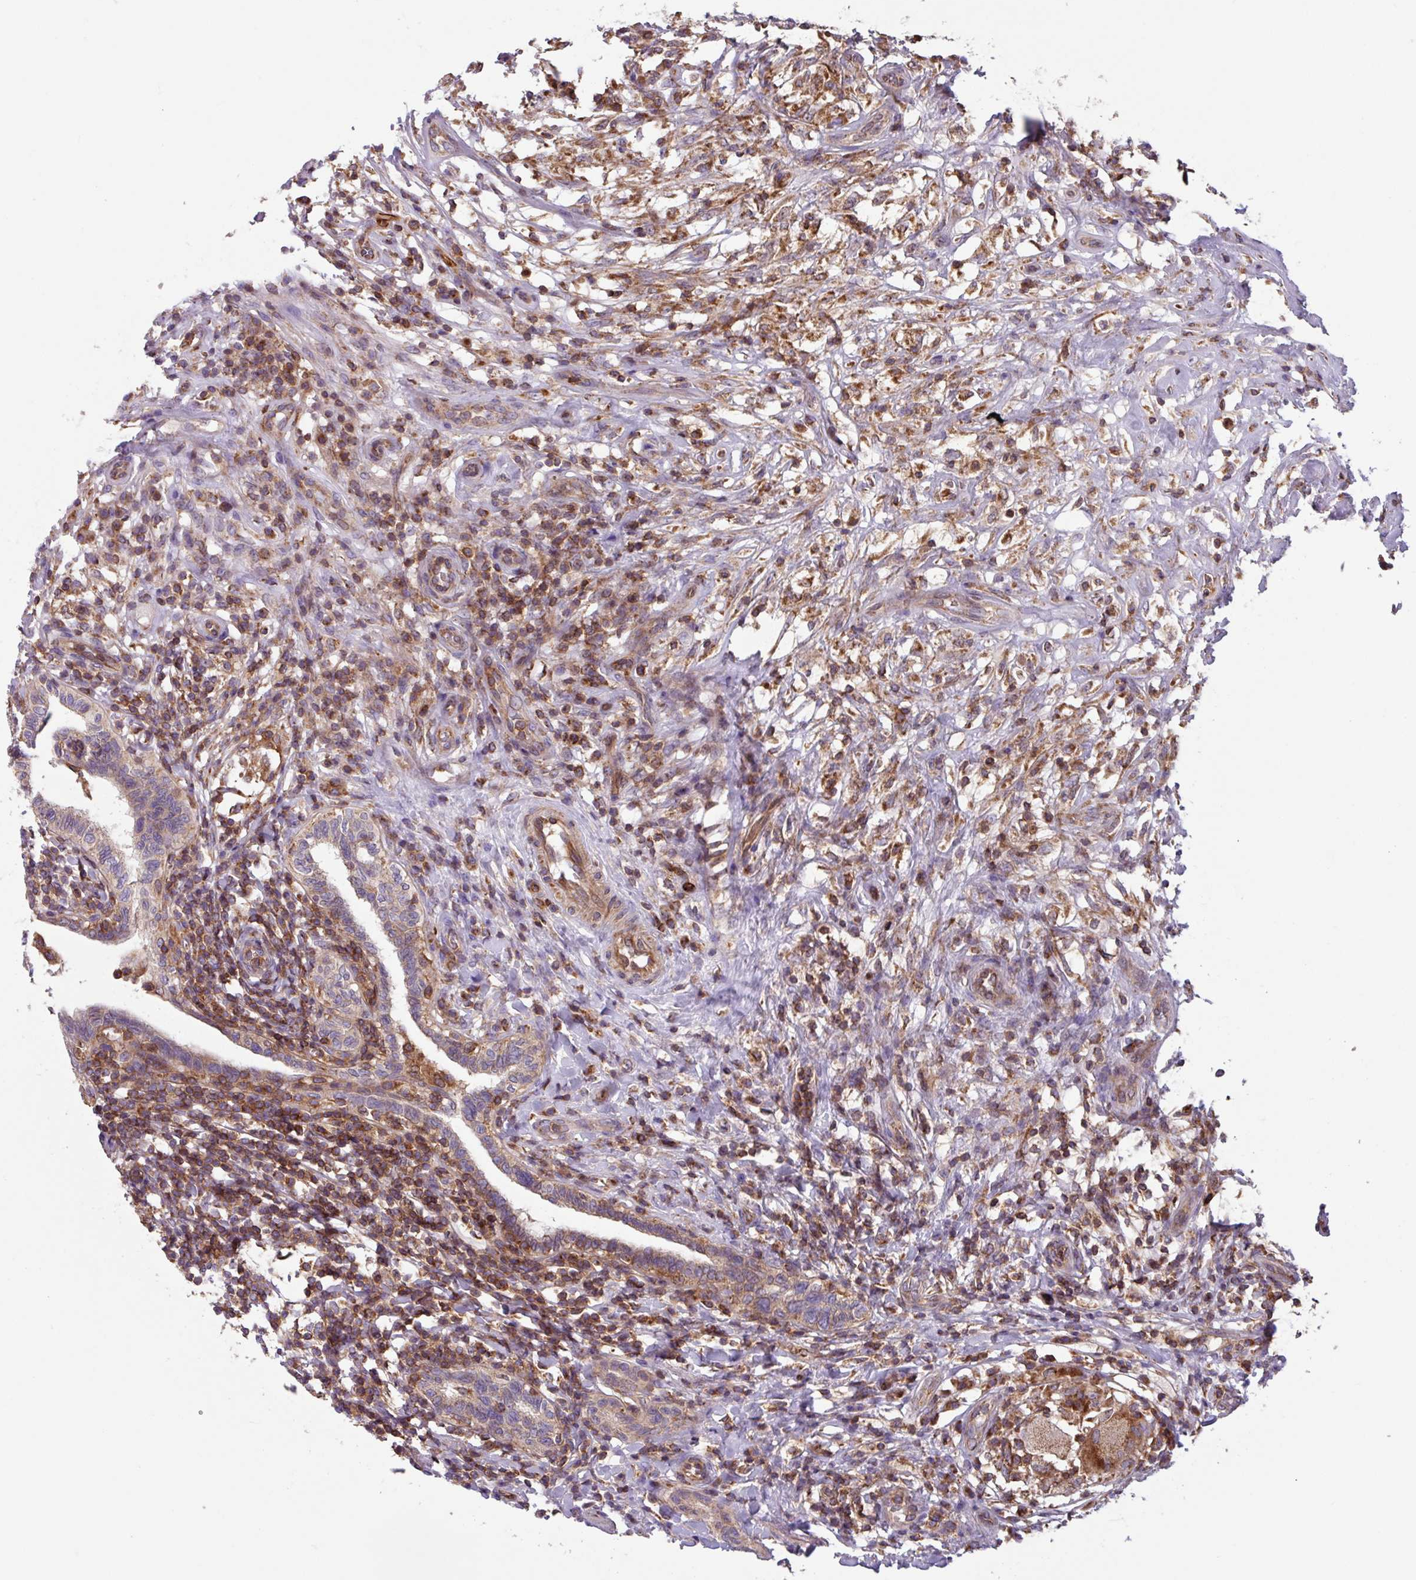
{"staining": {"intensity": "weak", "quantity": "25%-75%", "location": "cytoplasmic/membranous"}, "tissue": "testis cancer", "cell_type": "Tumor cells", "image_type": "cancer", "snomed": [{"axis": "morphology", "description": "Seminoma, NOS"}, {"axis": "topography", "description": "Testis"}], "caption": "This image displays immunohistochemistry (IHC) staining of human seminoma (testis), with low weak cytoplasmic/membranous expression in about 25%-75% of tumor cells.", "gene": "PLEKHD1", "patient": {"sex": "male", "age": 49}}